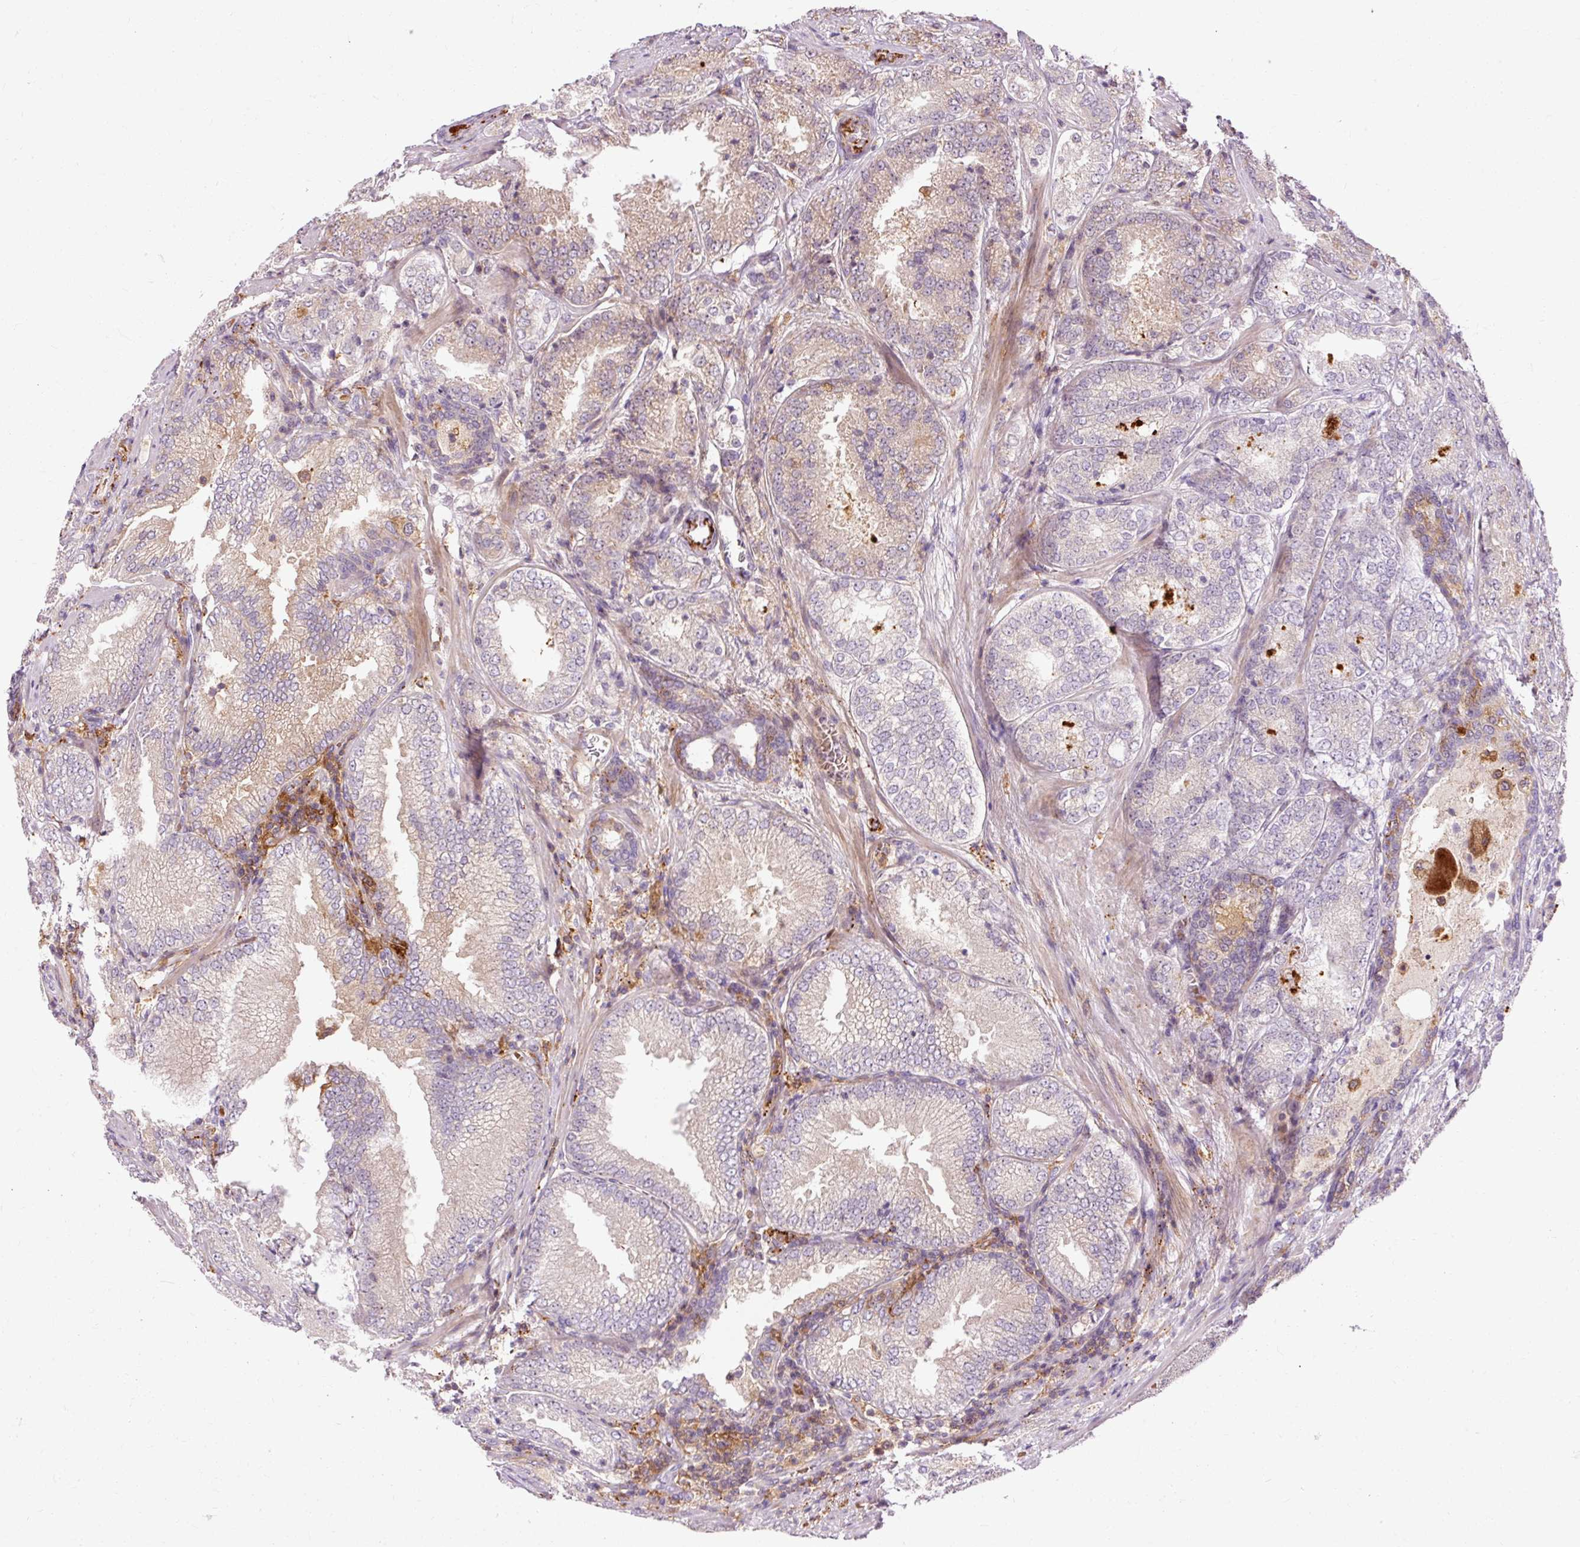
{"staining": {"intensity": "weak", "quantity": "<25%", "location": "cytoplasmic/membranous"}, "tissue": "prostate cancer", "cell_type": "Tumor cells", "image_type": "cancer", "snomed": [{"axis": "morphology", "description": "Adenocarcinoma, High grade"}, {"axis": "topography", "description": "Prostate"}], "caption": "Immunohistochemistry histopathology image of prostate high-grade adenocarcinoma stained for a protein (brown), which shows no expression in tumor cells. (IHC, brightfield microscopy, high magnification).", "gene": "CEBPZ", "patient": {"sex": "male", "age": 63}}